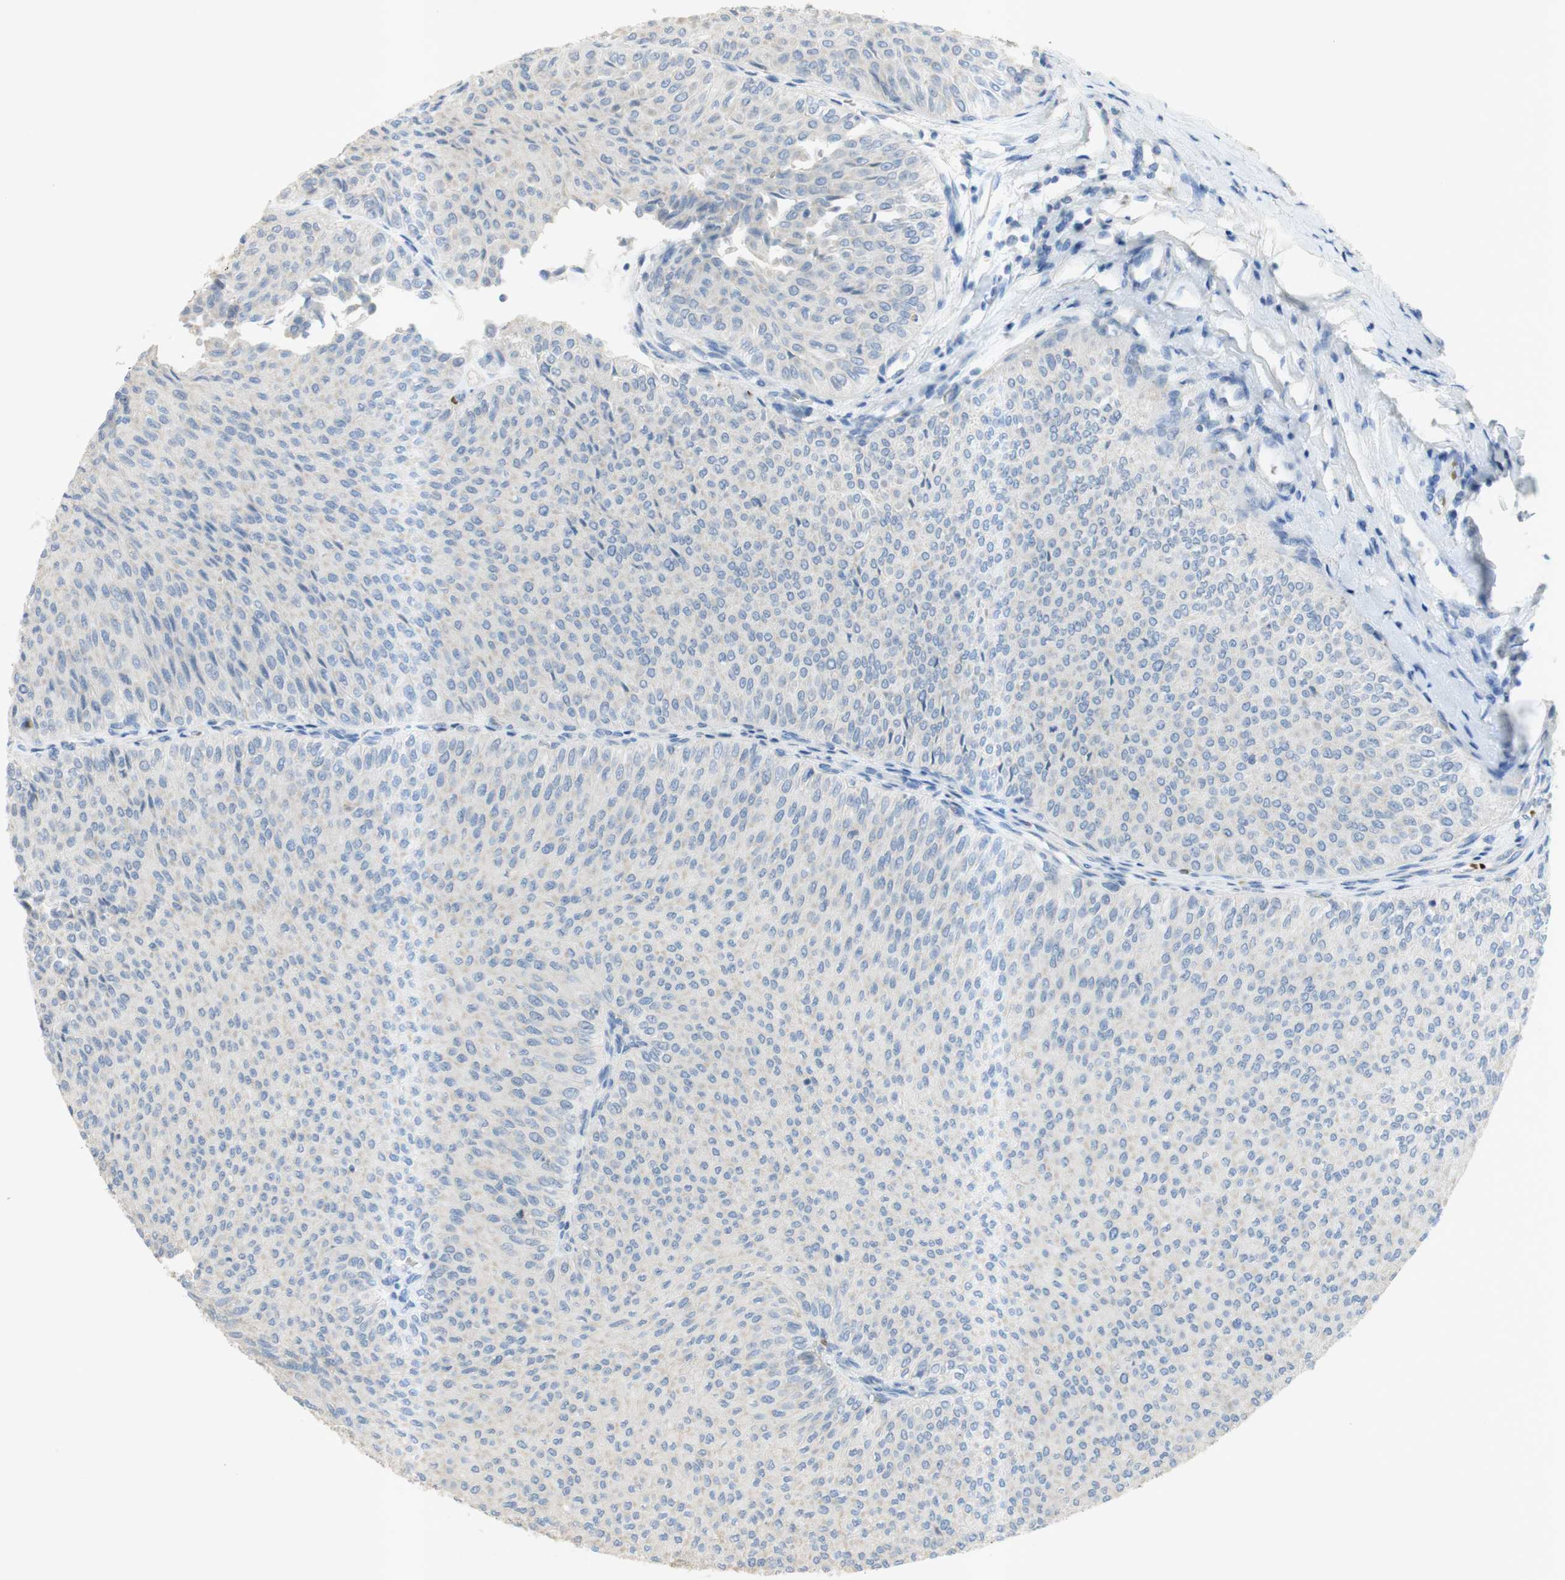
{"staining": {"intensity": "negative", "quantity": "none", "location": "none"}, "tissue": "urothelial cancer", "cell_type": "Tumor cells", "image_type": "cancer", "snomed": [{"axis": "morphology", "description": "Urothelial carcinoma, Low grade"}, {"axis": "topography", "description": "Urinary bladder"}], "caption": "Urothelial cancer was stained to show a protein in brown. There is no significant staining in tumor cells.", "gene": "EPO", "patient": {"sex": "male", "age": 78}}